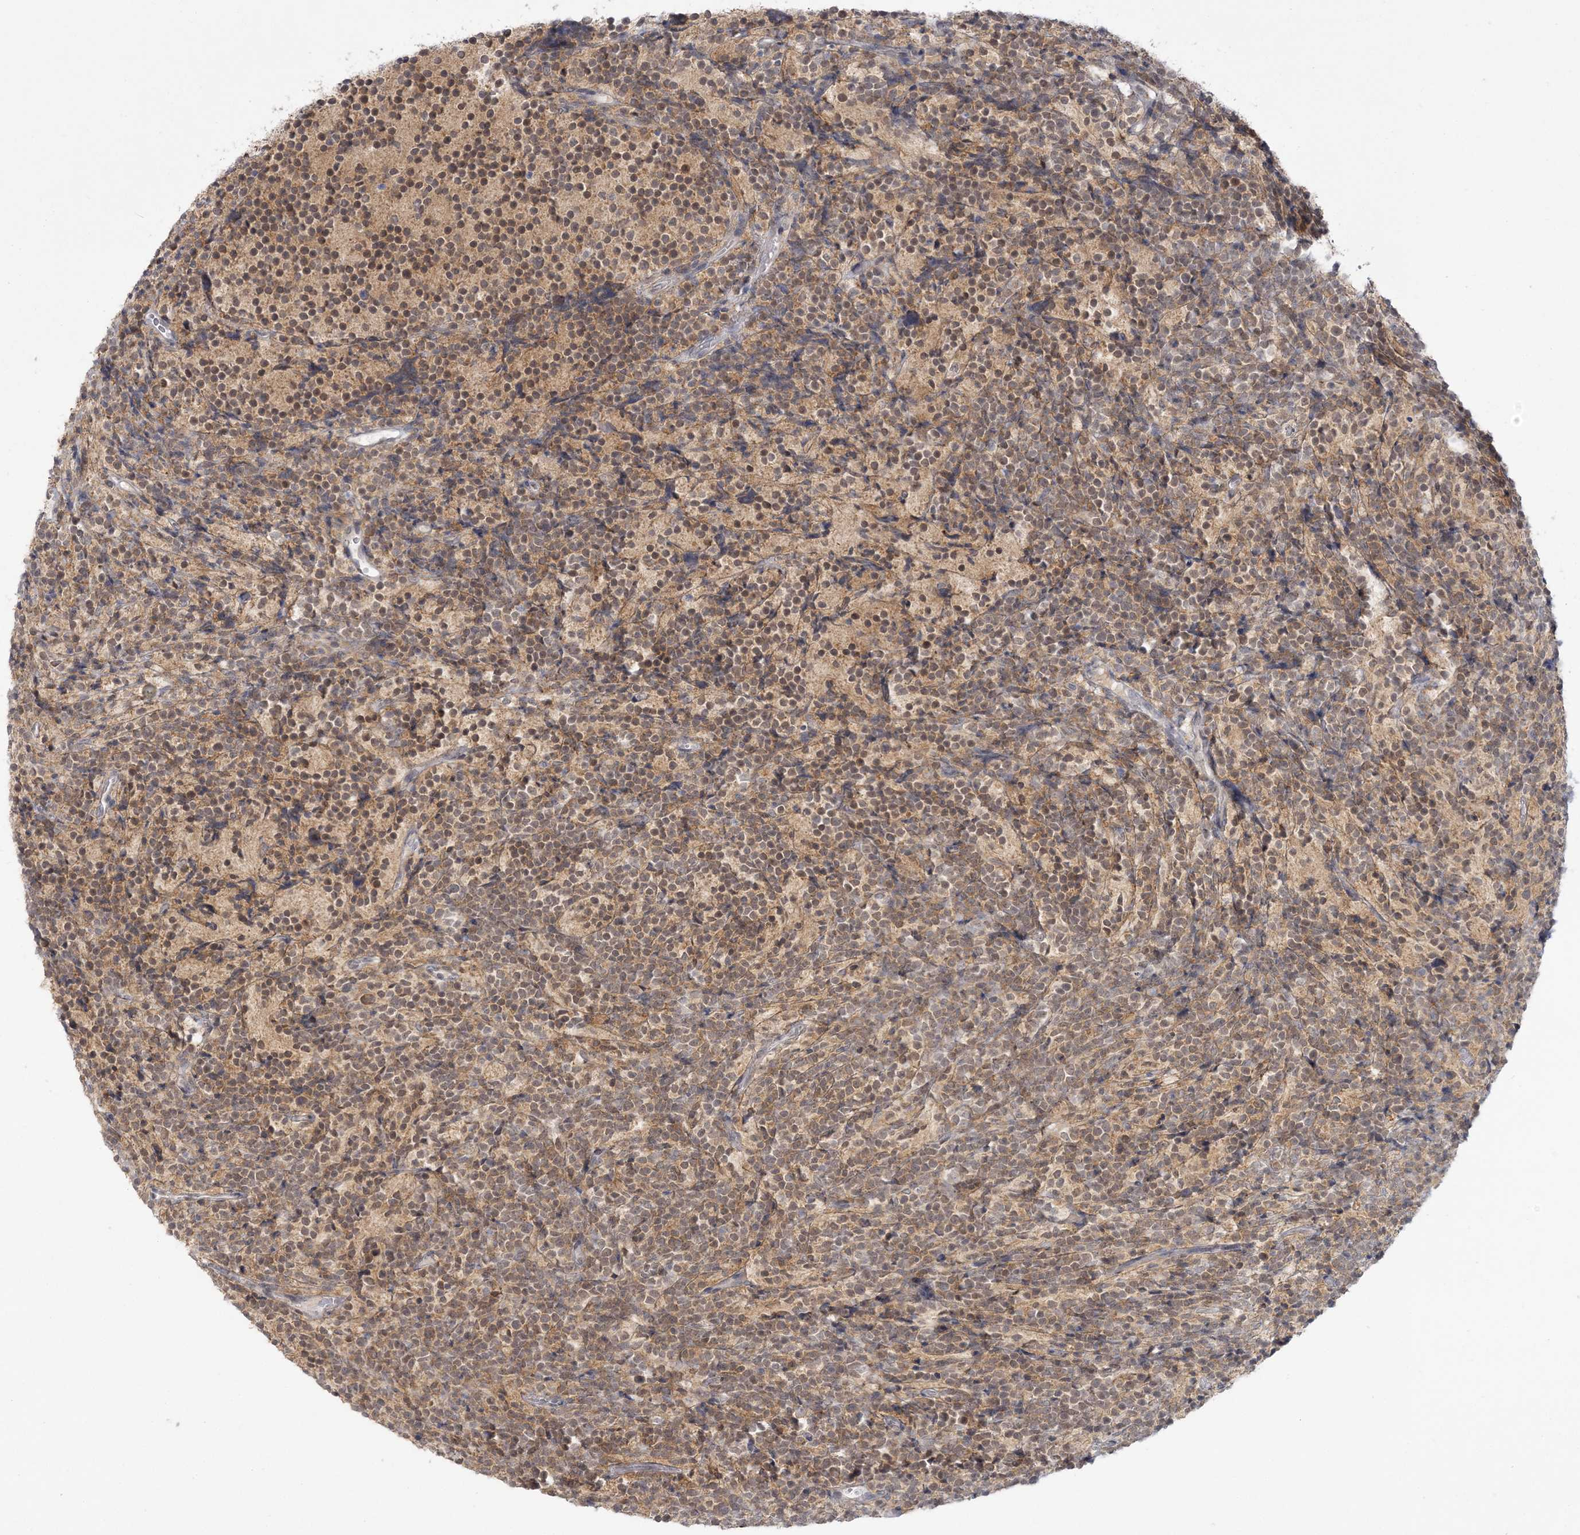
{"staining": {"intensity": "moderate", "quantity": ">75%", "location": "nuclear"}, "tissue": "glioma", "cell_type": "Tumor cells", "image_type": "cancer", "snomed": [{"axis": "morphology", "description": "Glioma, malignant, Low grade"}, {"axis": "topography", "description": "Brain"}], "caption": "A high-resolution micrograph shows immunohistochemistry staining of glioma, which reveals moderate nuclear expression in approximately >75% of tumor cells.", "gene": "ANKS1A", "patient": {"sex": "female", "age": 1}}